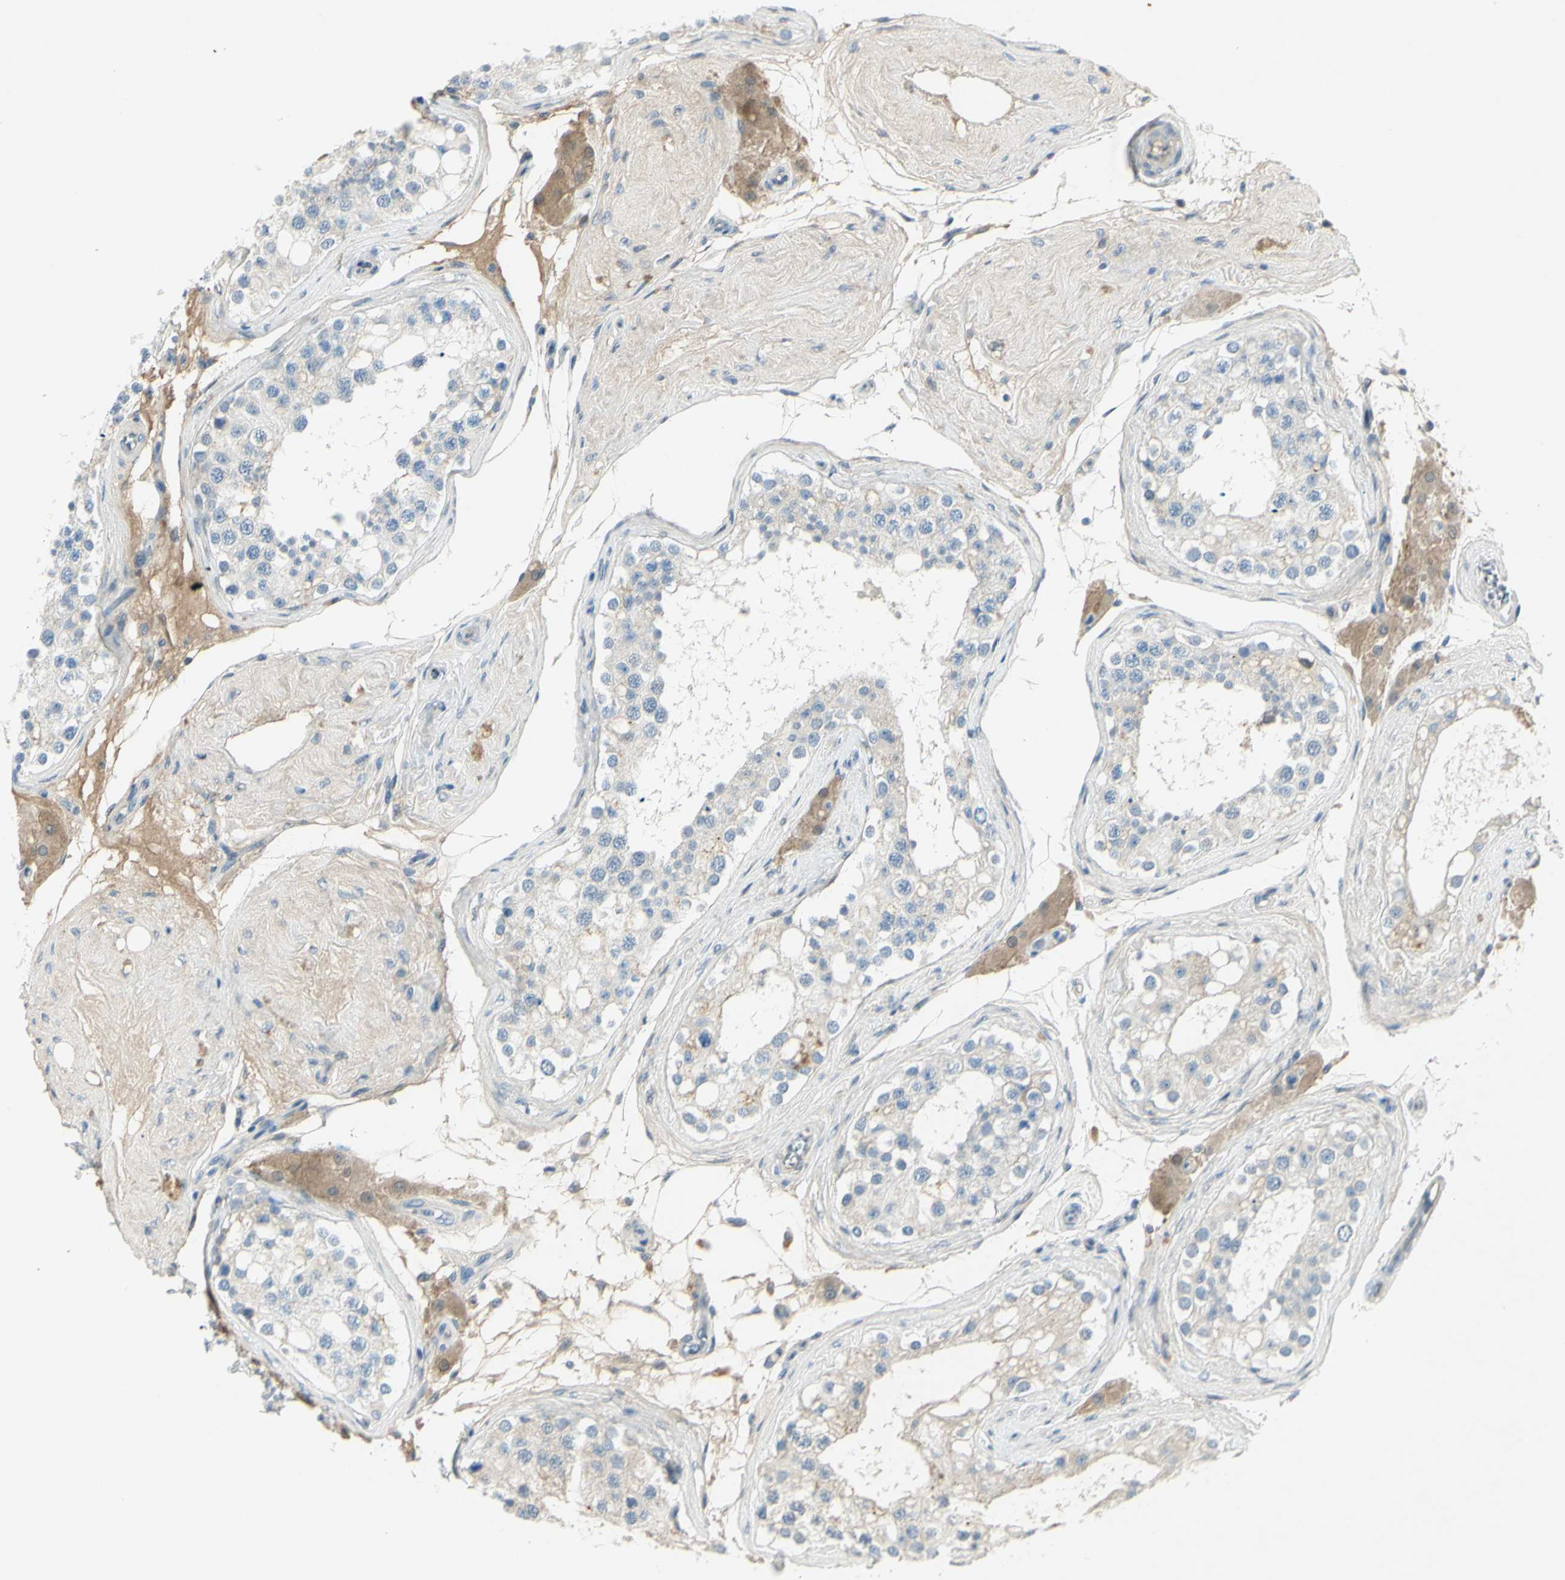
{"staining": {"intensity": "negative", "quantity": "none", "location": "none"}, "tissue": "testis", "cell_type": "Cells in seminiferous ducts", "image_type": "normal", "snomed": [{"axis": "morphology", "description": "Normal tissue, NOS"}, {"axis": "topography", "description": "Testis"}], "caption": "Immunohistochemistry of normal human testis reveals no staining in cells in seminiferous ducts. The staining is performed using DAB brown chromogen with nuclei counter-stained in using hematoxylin.", "gene": "C1orf159", "patient": {"sex": "male", "age": 68}}